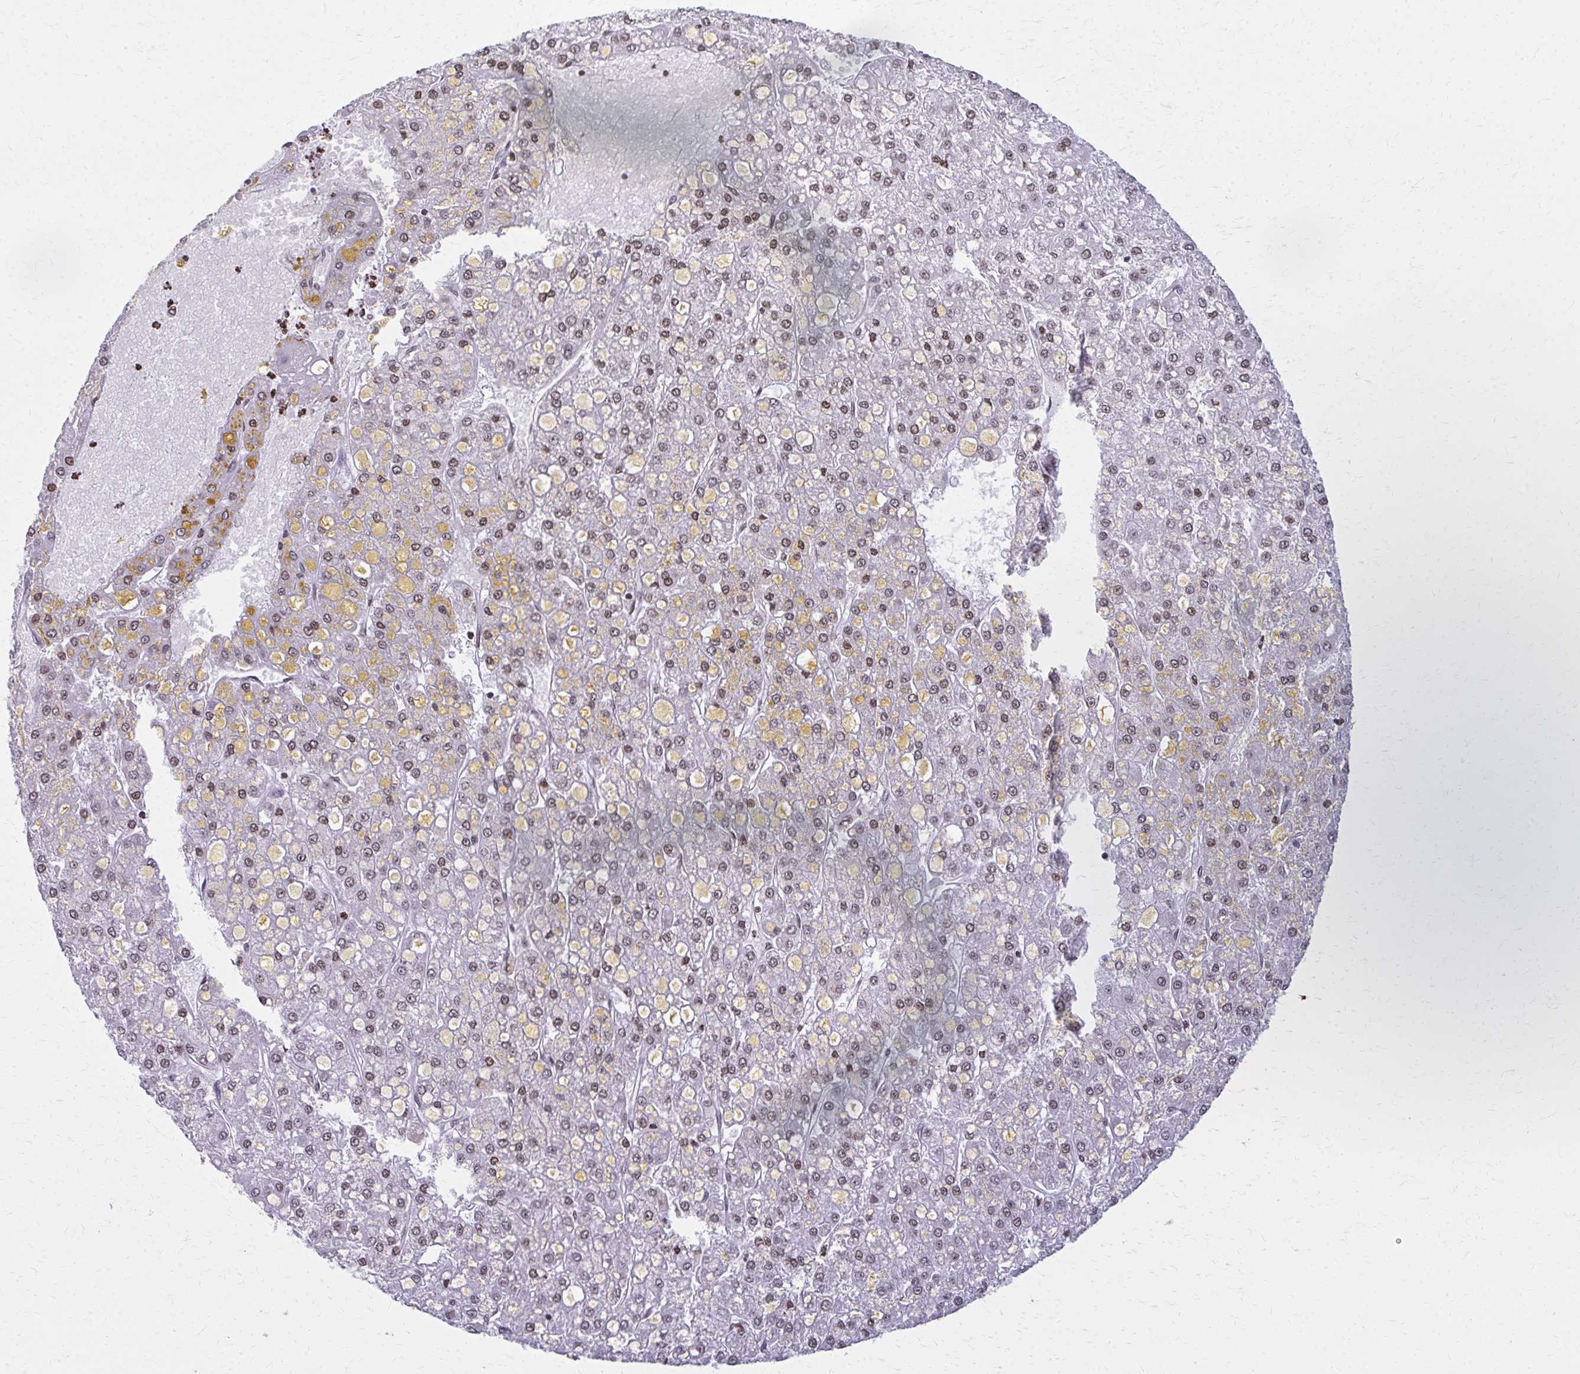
{"staining": {"intensity": "moderate", "quantity": ">75%", "location": "nuclear"}, "tissue": "liver cancer", "cell_type": "Tumor cells", "image_type": "cancer", "snomed": [{"axis": "morphology", "description": "Carcinoma, Hepatocellular, NOS"}, {"axis": "topography", "description": "Liver"}], "caption": "Immunohistochemical staining of liver cancer shows medium levels of moderate nuclear protein expression in about >75% of tumor cells.", "gene": "AP5M1", "patient": {"sex": "male", "age": 67}}